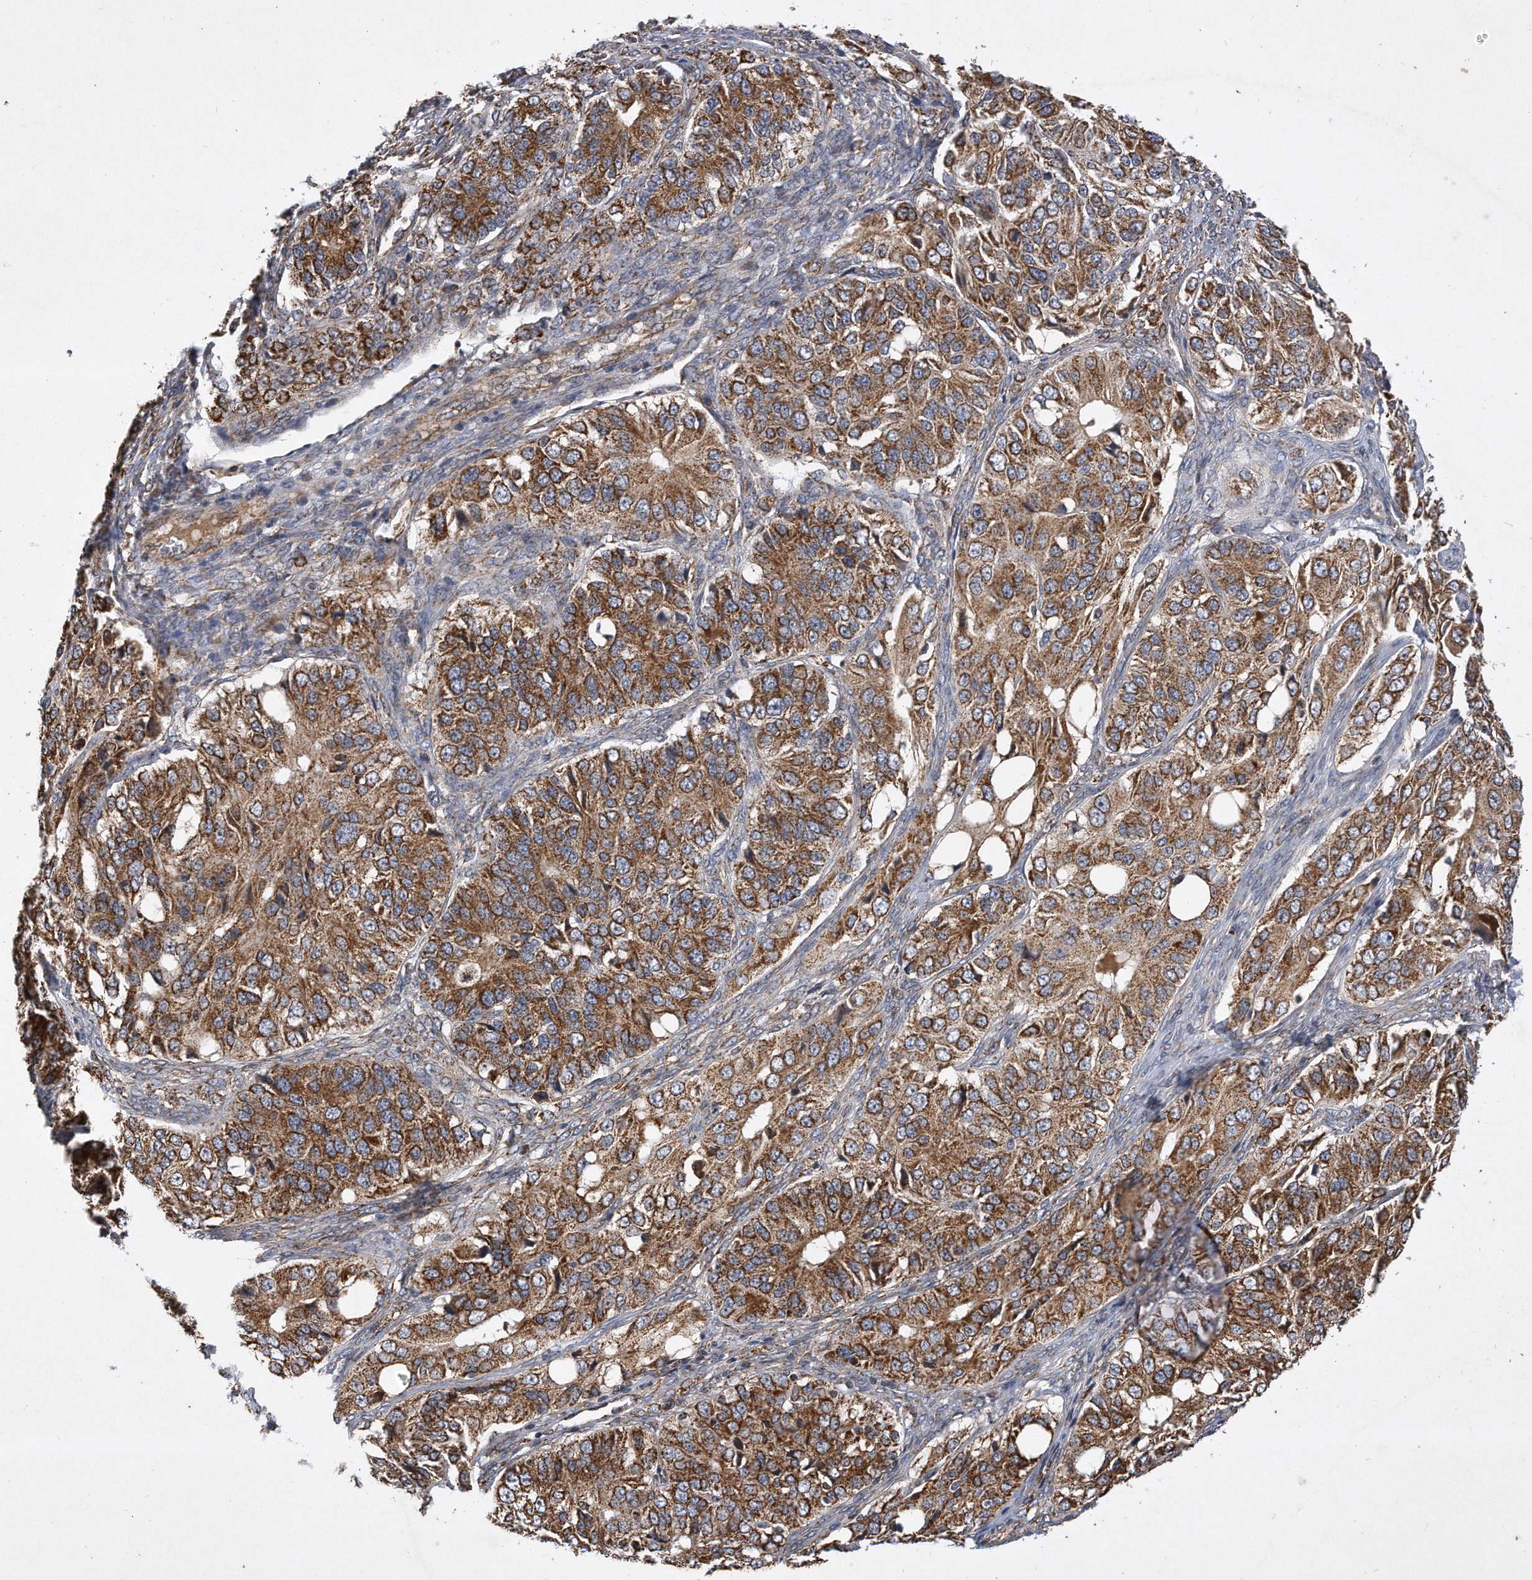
{"staining": {"intensity": "moderate", "quantity": ">75%", "location": "cytoplasmic/membranous"}, "tissue": "ovarian cancer", "cell_type": "Tumor cells", "image_type": "cancer", "snomed": [{"axis": "morphology", "description": "Carcinoma, endometroid"}, {"axis": "topography", "description": "Ovary"}], "caption": "The image reveals a brown stain indicating the presence of a protein in the cytoplasmic/membranous of tumor cells in endometroid carcinoma (ovarian). (brown staining indicates protein expression, while blue staining denotes nuclei).", "gene": "PPP5C", "patient": {"sex": "female", "age": 51}}